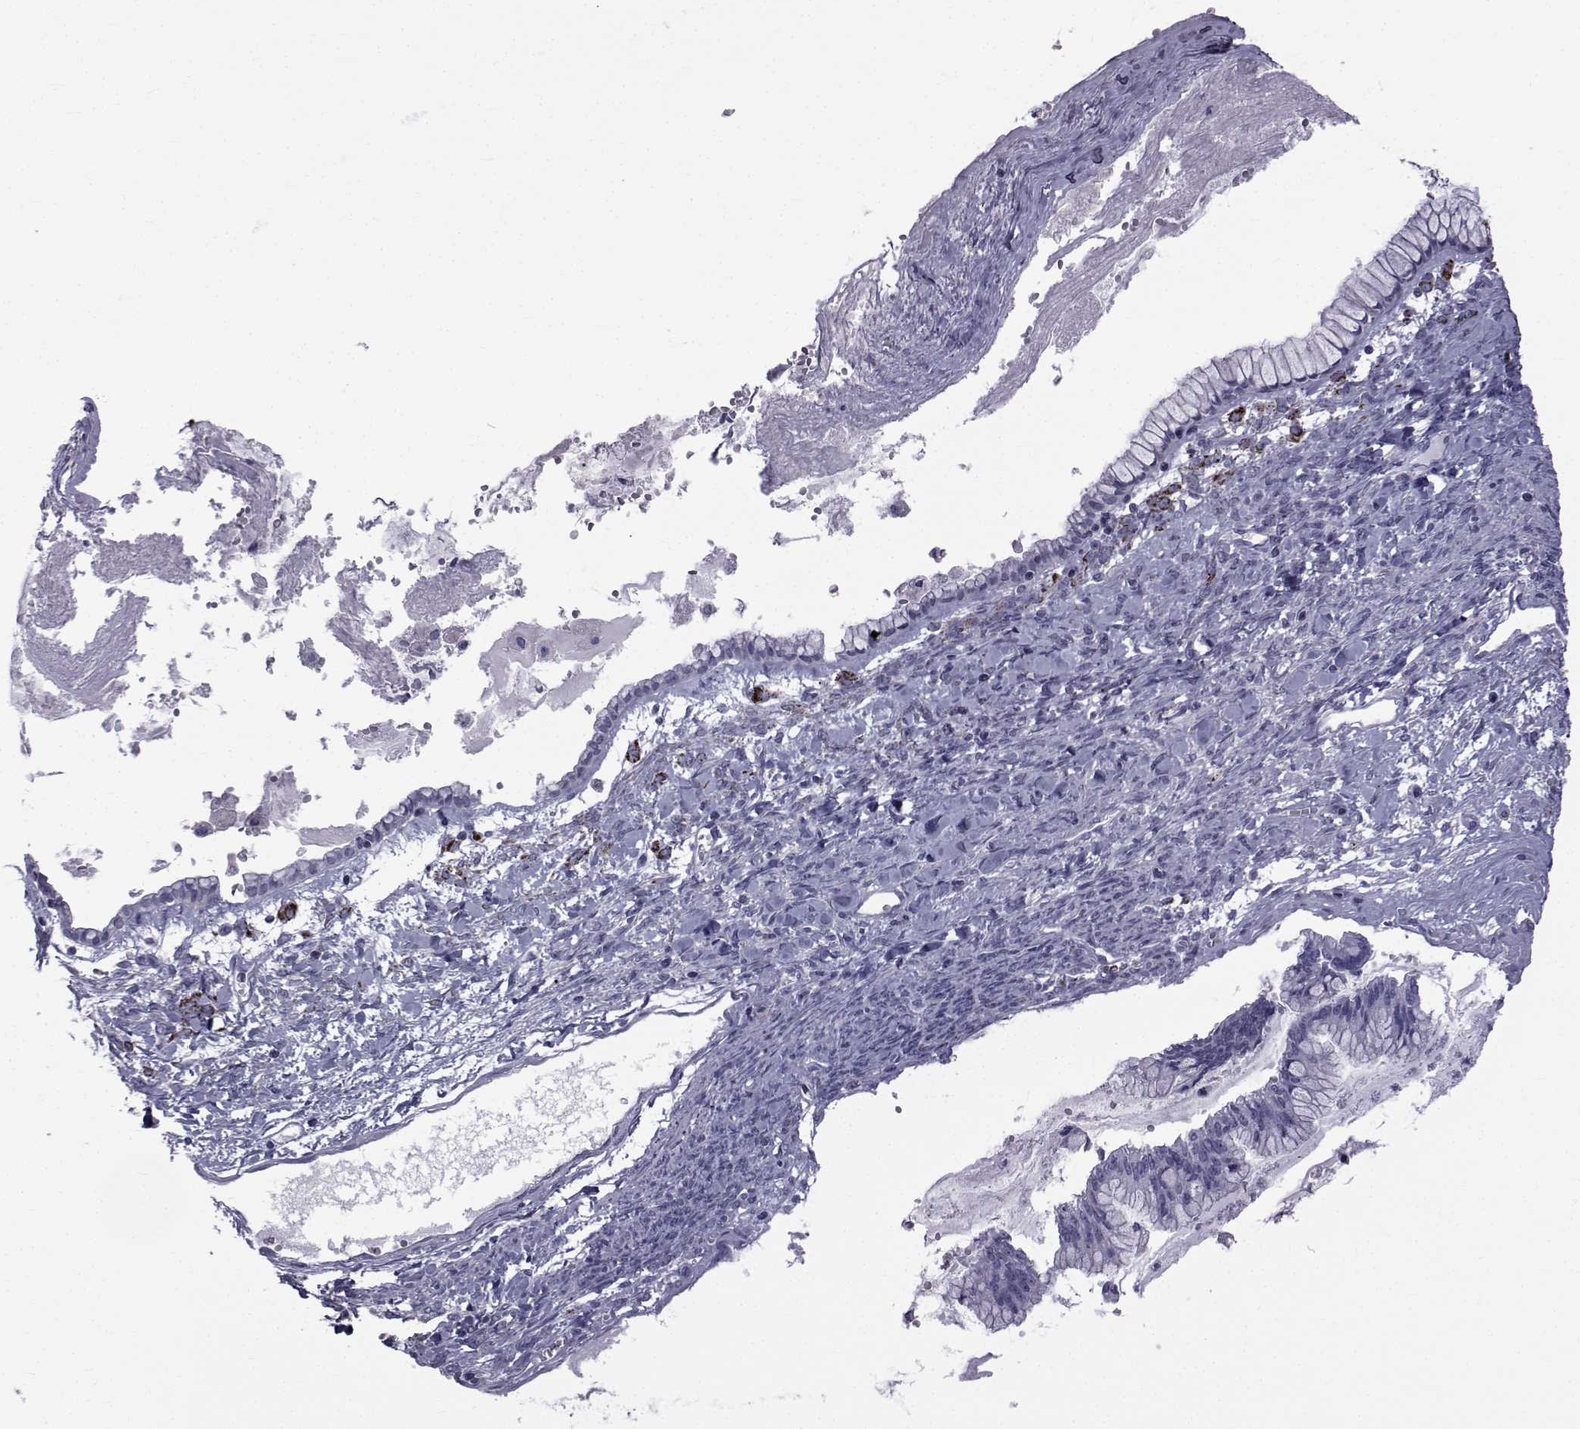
{"staining": {"intensity": "negative", "quantity": "none", "location": "none"}, "tissue": "ovarian cancer", "cell_type": "Tumor cells", "image_type": "cancer", "snomed": [{"axis": "morphology", "description": "Cystadenocarcinoma, mucinous, NOS"}, {"axis": "topography", "description": "Ovary"}], "caption": "Immunohistochemical staining of mucinous cystadenocarcinoma (ovarian) exhibits no significant positivity in tumor cells. The staining was performed using DAB (3,3'-diaminobenzidine) to visualize the protein expression in brown, while the nuclei were stained in blue with hematoxylin (Magnification: 20x).", "gene": "FDXR", "patient": {"sex": "female", "age": 67}}